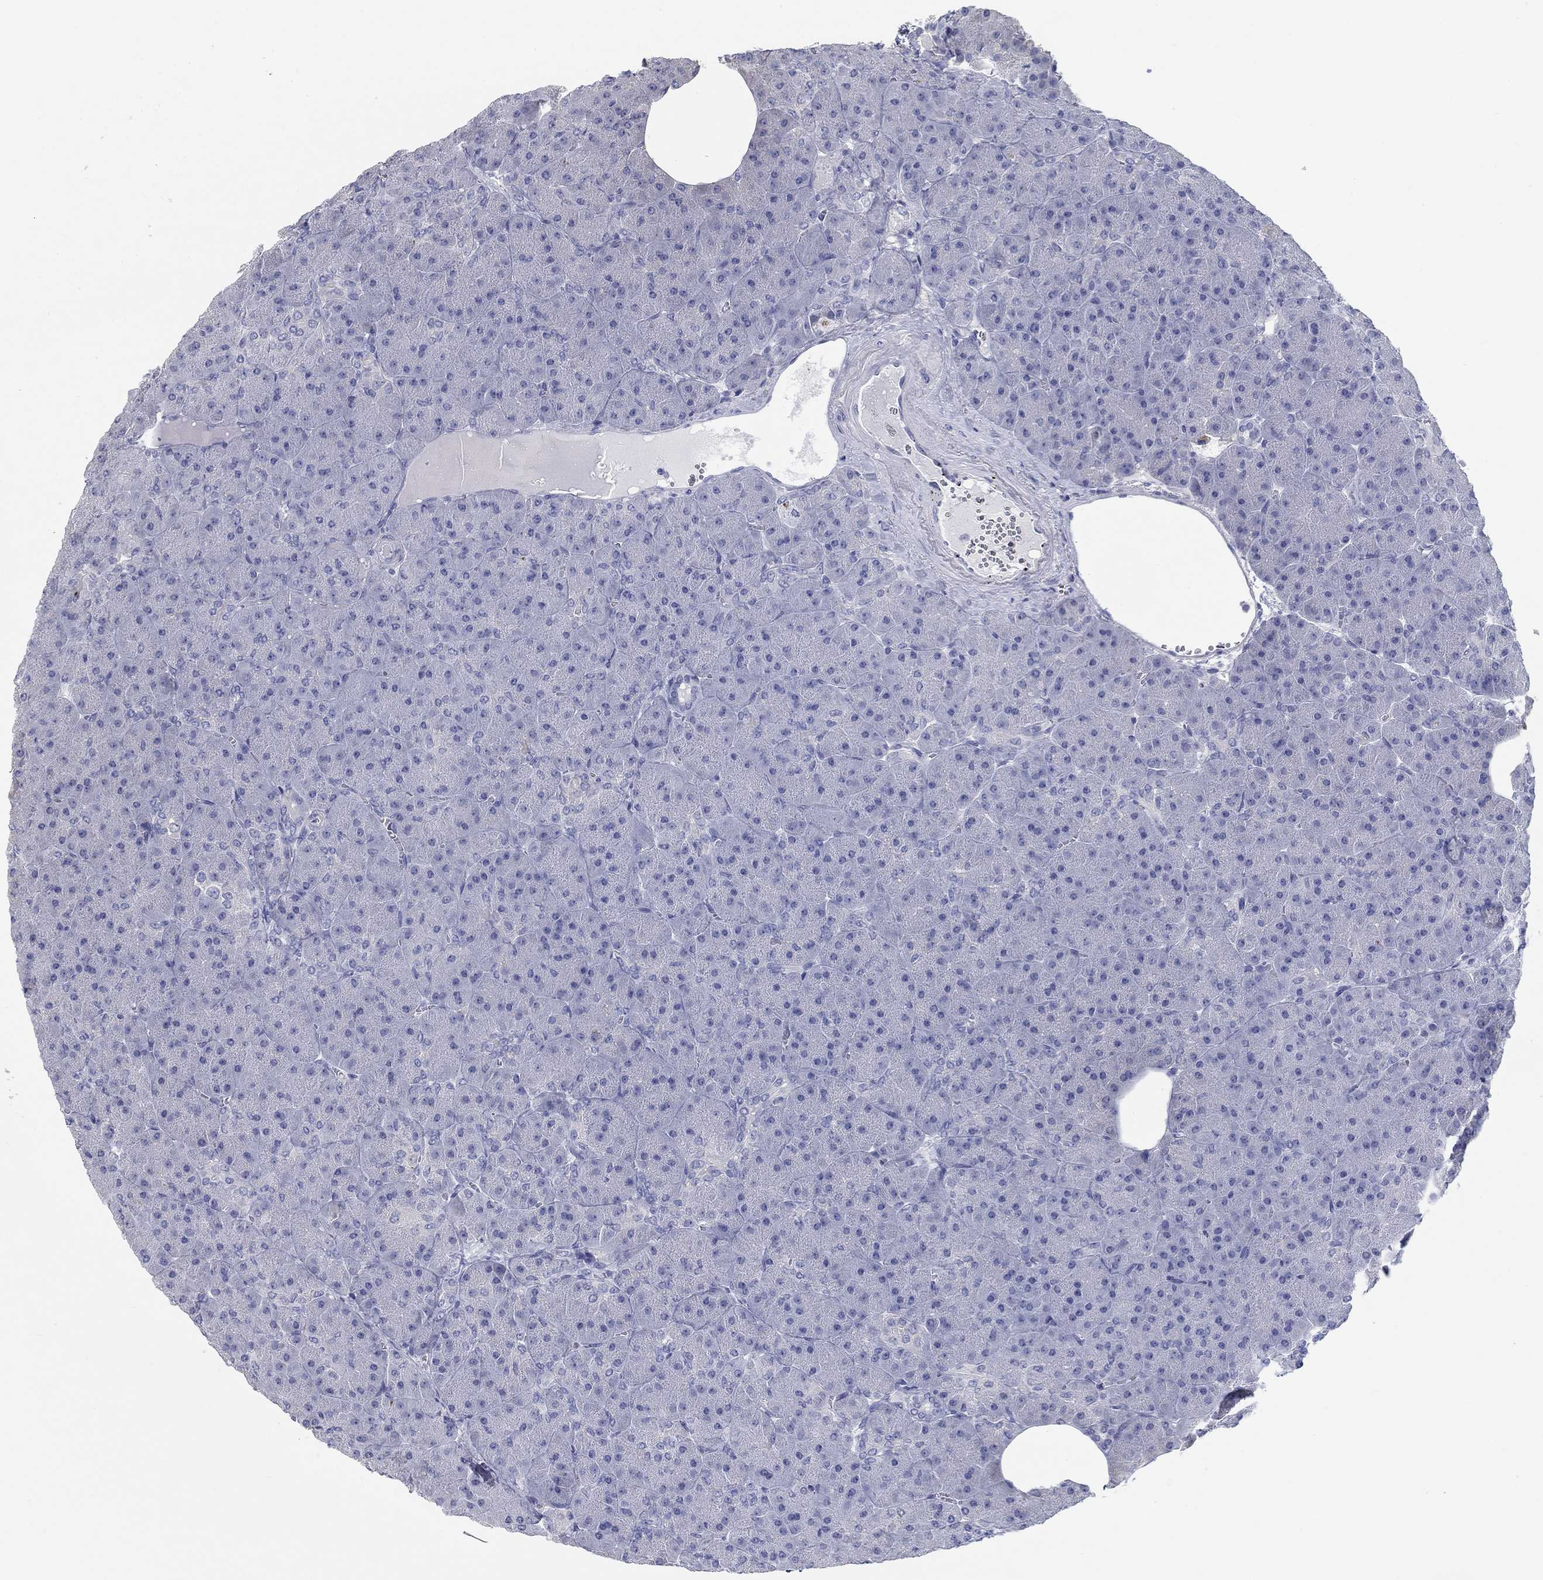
{"staining": {"intensity": "negative", "quantity": "none", "location": "none"}, "tissue": "pancreas", "cell_type": "Exocrine glandular cells", "image_type": "normal", "snomed": [{"axis": "morphology", "description": "Normal tissue, NOS"}, {"axis": "topography", "description": "Pancreas"}], "caption": "A micrograph of pancreas stained for a protein exhibits no brown staining in exocrine glandular cells.", "gene": "LRRC4C", "patient": {"sex": "male", "age": 61}}